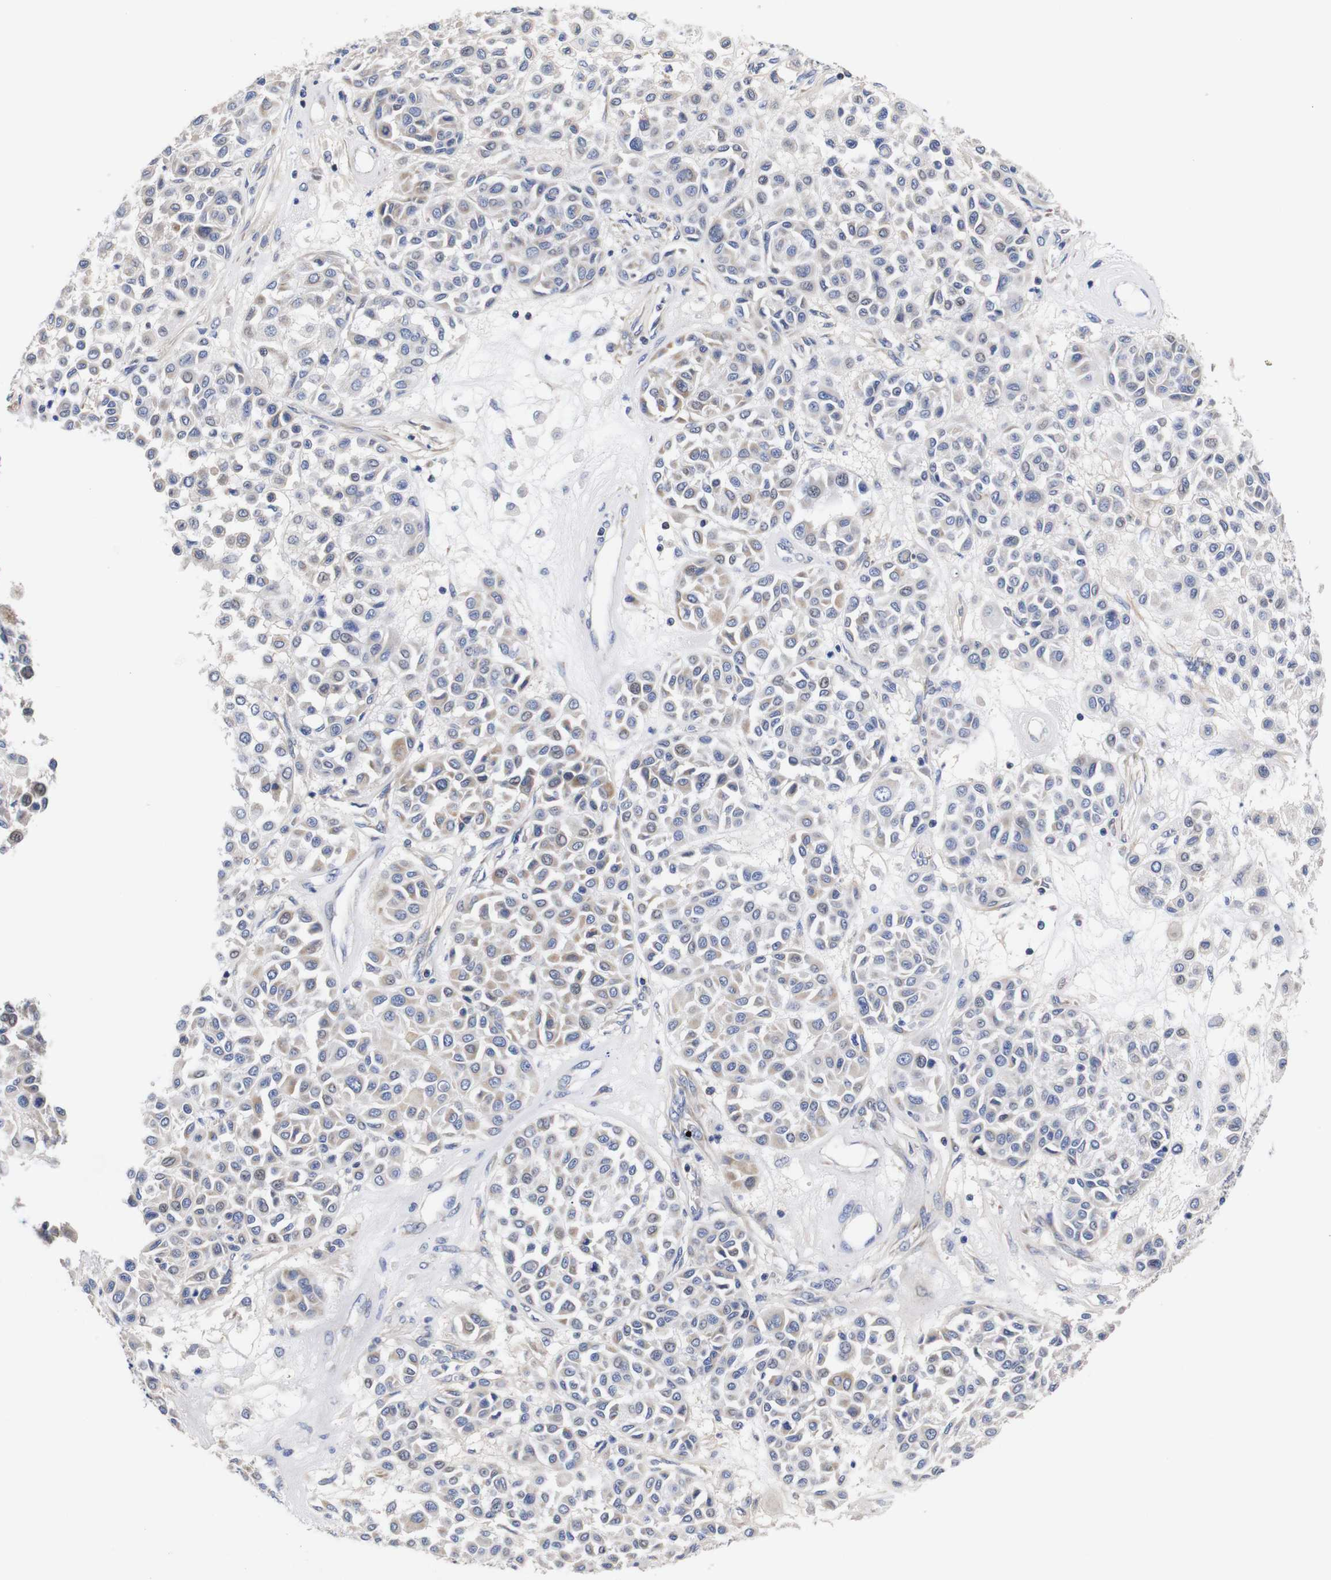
{"staining": {"intensity": "weak", "quantity": "<25%", "location": "cytoplasmic/membranous"}, "tissue": "melanoma", "cell_type": "Tumor cells", "image_type": "cancer", "snomed": [{"axis": "morphology", "description": "Malignant melanoma, Metastatic site"}, {"axis": "topography", "description": "Soft tissue"}], "caption": "Tumor cells are negative for protein expression in human malignant melanoma (metastatic site).", "gene": "OPN3", "patient": {"sex": "male", "age": 41}}